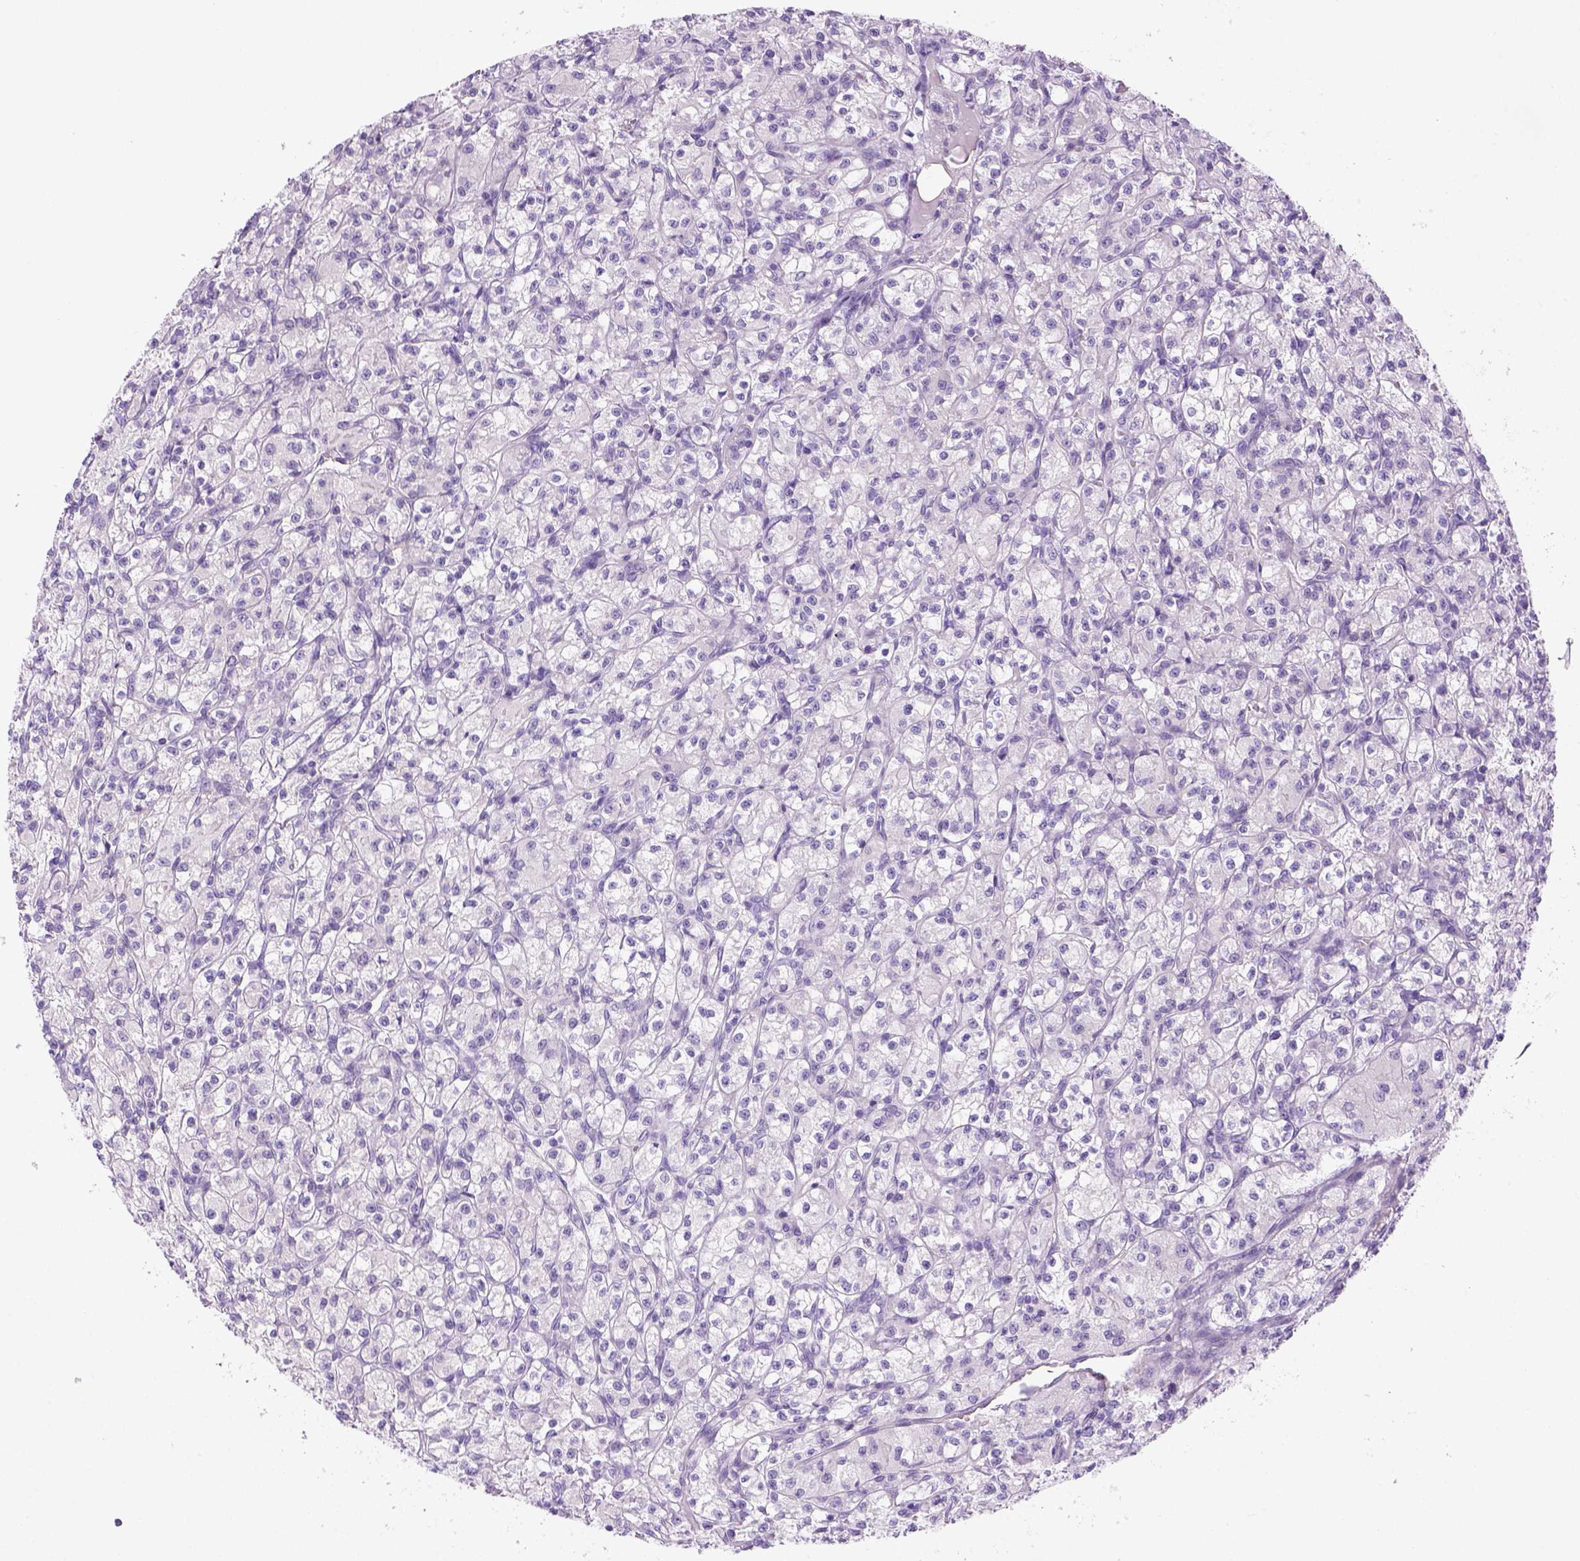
{"staining": {"intensity": "negative", "quantity": "none", "location": "none"}, "tissue": "renal cancer", "cell_type": "Tumor cells", "image_type": "cancer", "snomed": [{"axis": "morphology", "description": "Adenocarcinoma, NOS"}, {"axis": "topography", "description": "Kidney"}], "caption": "High power microscopy photomicrograph of an immunohistochemistry histopathology image of renal cancer, revealing no significant positivity in tumor cells.", "gene": "DNAH11", "patient": {"sex": "female", "age": 70}}